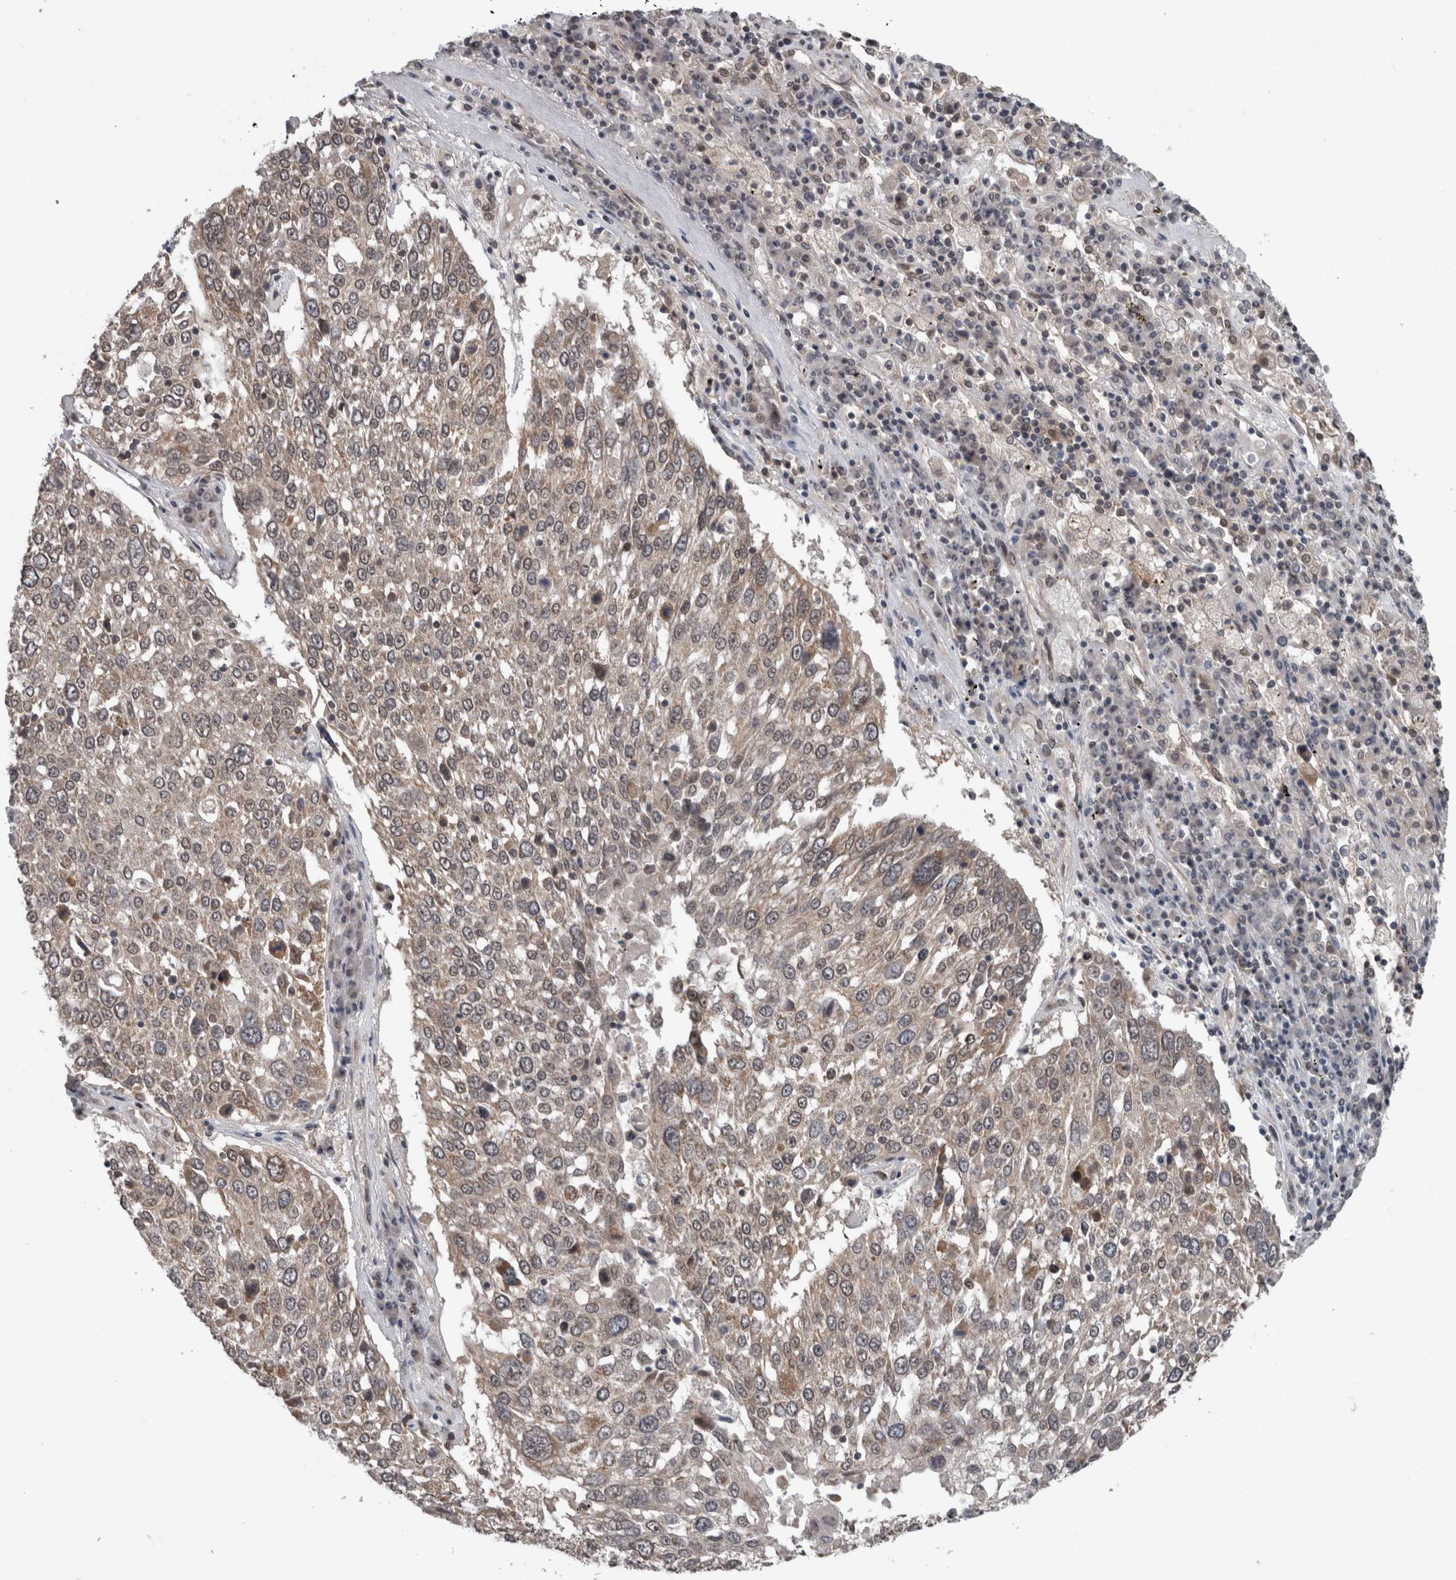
{"staining": {"intensity": "weak", "quantity": "25%-75%", "location": "cytoplasmic/membranous"}, "tissue": "lung cancer", "cell_type": "Tumor cells", "image_type": "cancer", "snomed": [{"axis": "morphology", "description": "Squamous cell carcinoma, NOS"}, {"axis": "topography", "description": "Lung"}], "caption": "Lung squamous cell carcinoma stained for a protein shows weak cytoplasmic/membranous positivity in tumor cells. The staining was performed using DAB (3,3'-diaminobenzidine), with brown indicating positive protein expression. Nuclei are stained blue with hematoxylin.", "gene": "ENY2", "patient": {"sex": "male", "age": 65}}